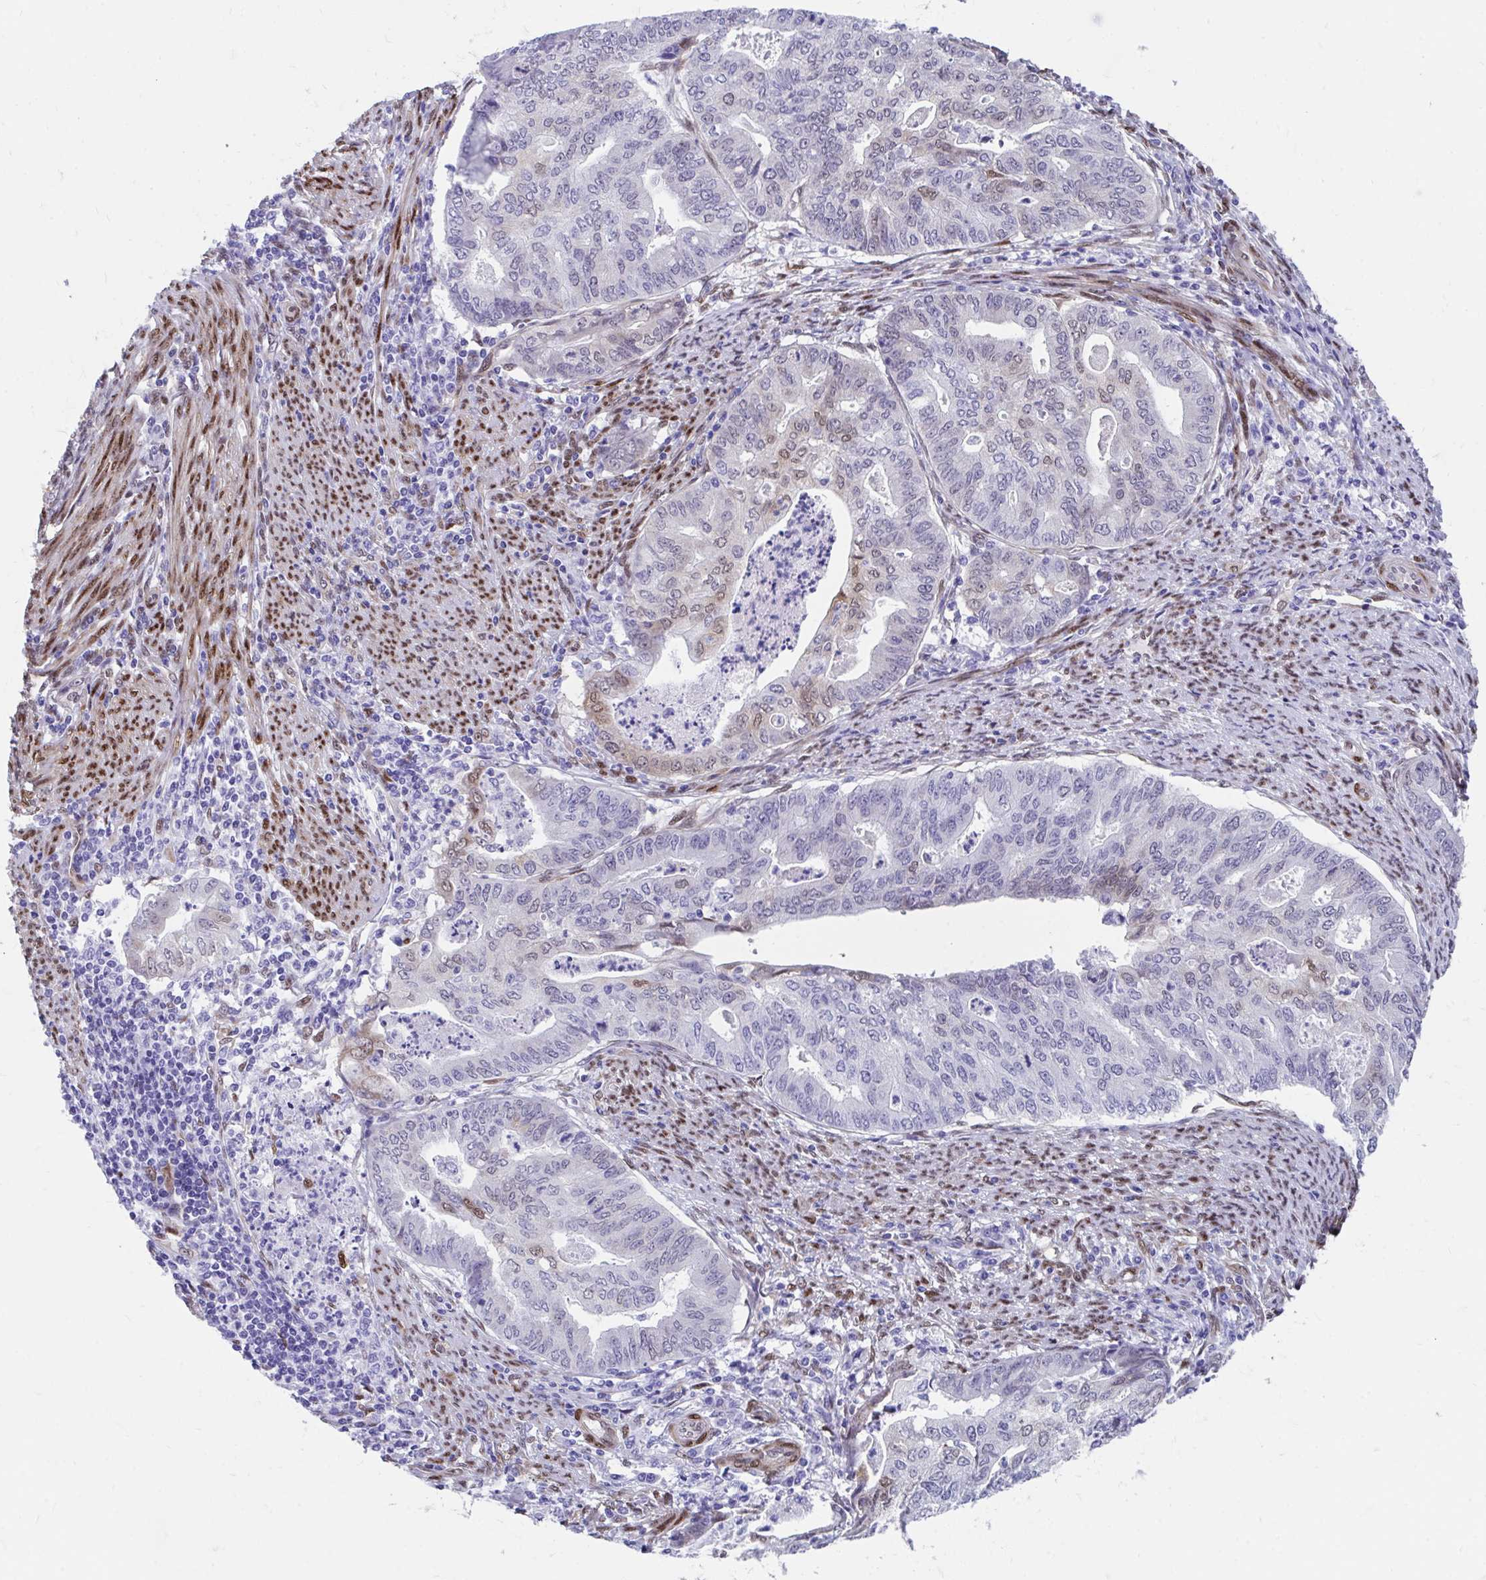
{"staining": {"intensity": "weak", "quantity": "<25%", "location": "nuclear"}, "tissue": "endometrial cancer", "cell_type": "Tumor cells", "image_type": "cancer", "snomed": [{"axis": "morphology", "description": "Adenocarcinoma, NOS"}, {"axis": "topography", "description": "Endometrium"}], "caption": "The image exhibits no staining of tumor cells in adenocarcinoma (endometrial).", "gene": "RBPMS", "patient": {"sex": "female", "age": 79}}